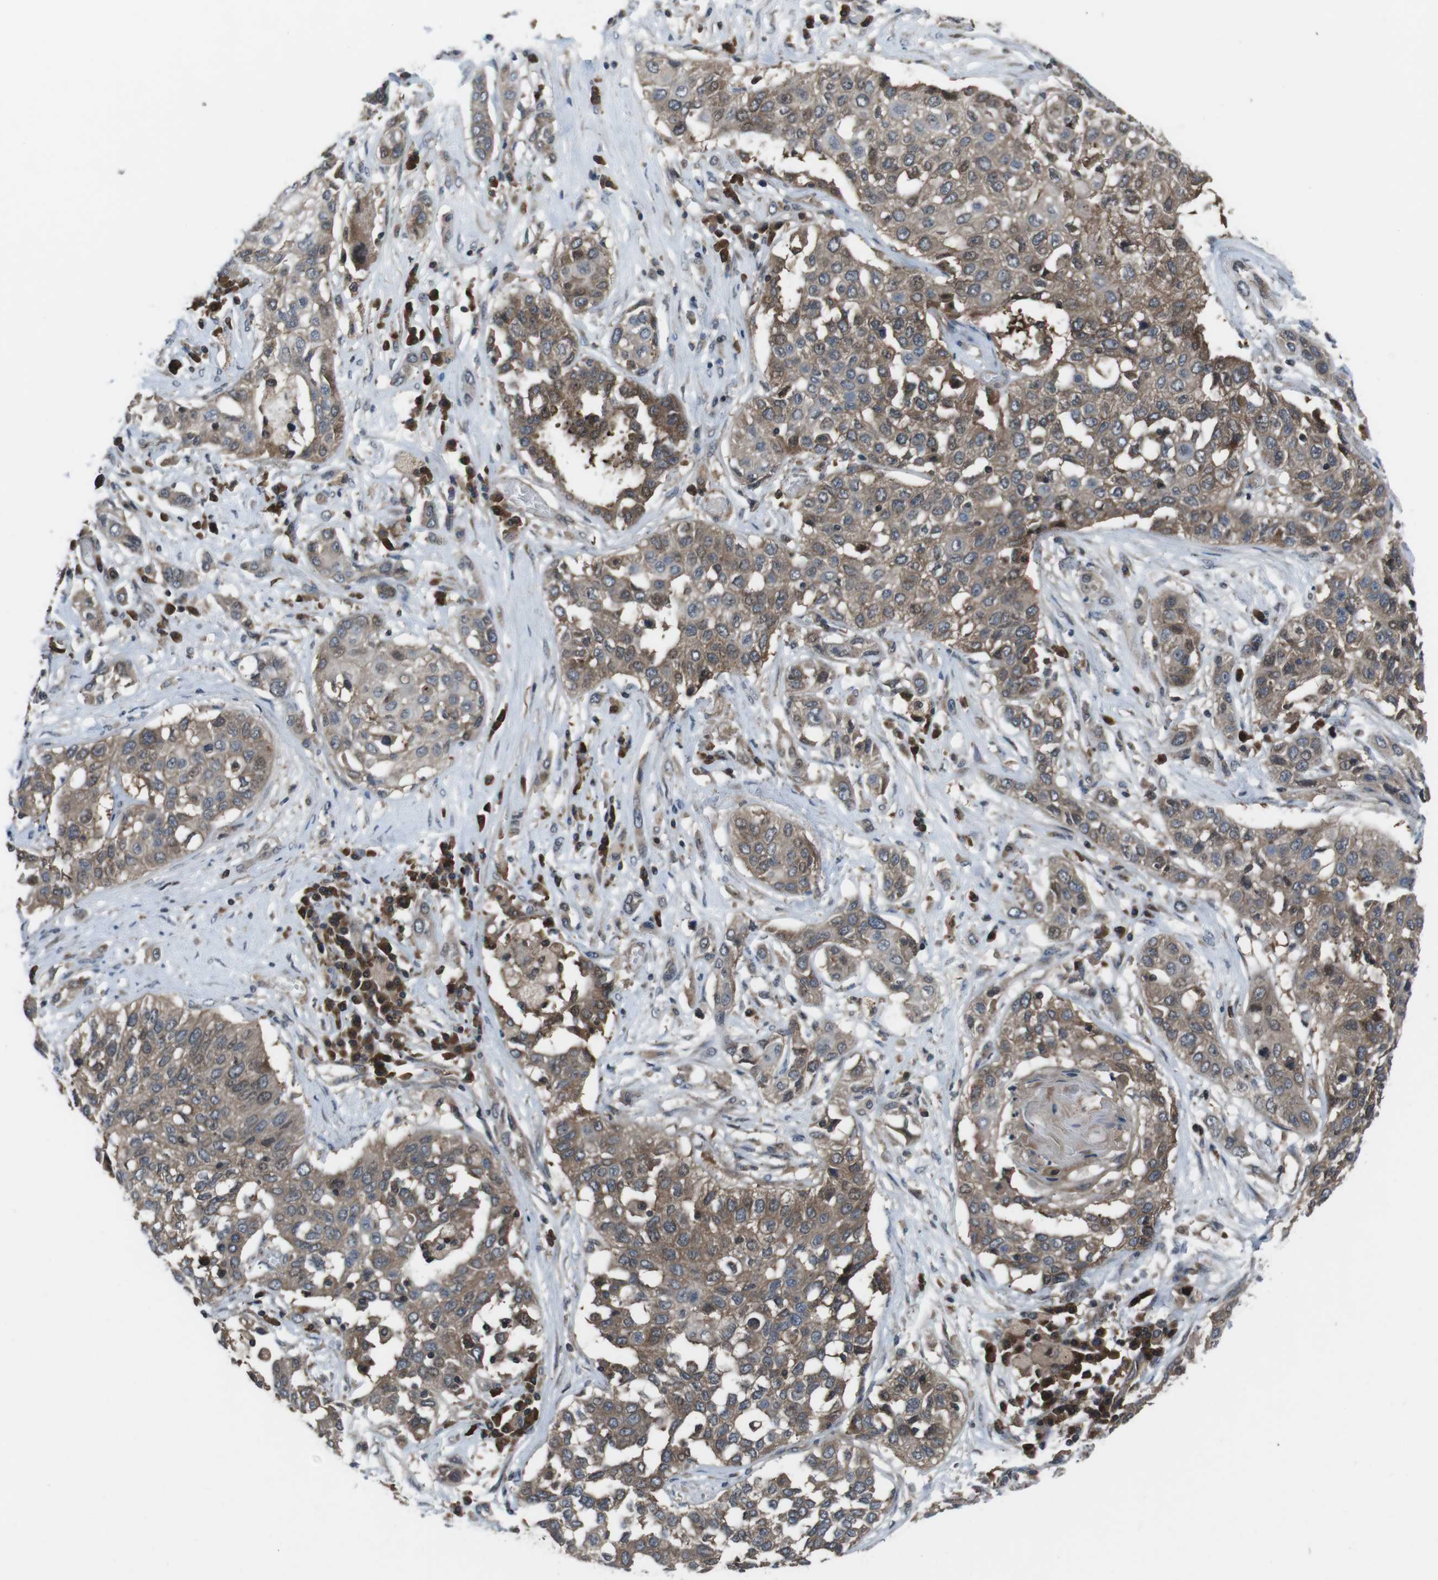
{"staining": {"intensity": "moderate", "quantity": ">75%", "location": "cytoplasmic/membranous"}, "tissue": "lung cancer", "cell_type": "Tumor cells", "image_type": "cancer", "snomed": [{"axis": "morphology", "description": "Squamous cell carcinoma, NOS"}, {"axis": "topography", "description": "Lung"}], "caption": "Lung squamous cell carcinoma stained with a protein marker exhibits moderate staining in tumor cells.", "gene": "SLC22A23", "patient": {"sex": "male", "age": 71}}